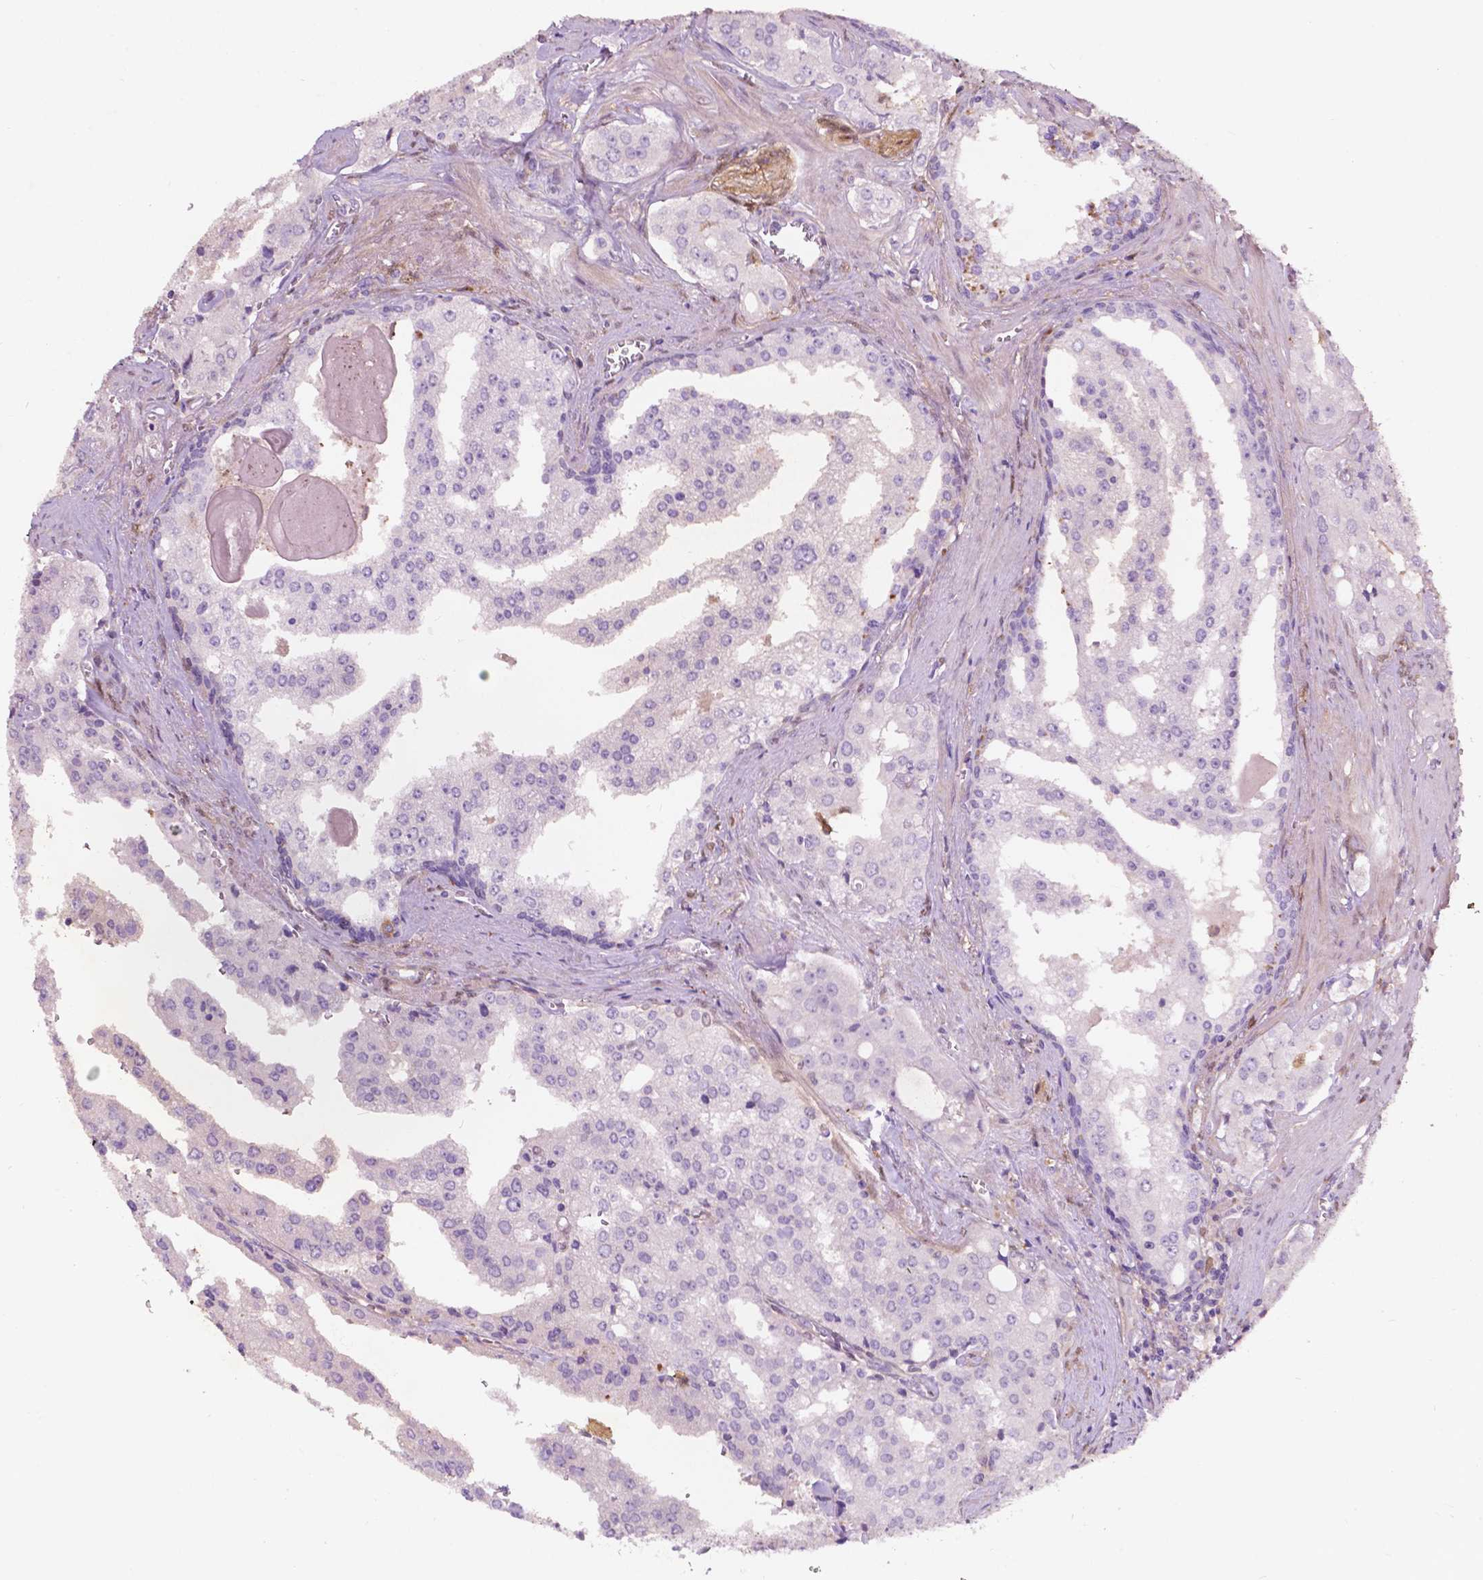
{"staining": {"intensity": "negative", "quantity": "none", "location": "none"}, "tissue": "prostate cancer", "cell_type": "Tumor cells", "image_type": "cancer", "snomed": [{"axis": "morphology", "description": "Adenocarcinoma, High grade"}, {"axis": "topography", "description": "Prostate"}], "caption": "High power microscopy micrograph of an IHC histopathology image of adenocarcinoma (high-grade) (prostate), revealing no significant positivity in tumor cells.", "gene": "GPR37", "patient": {"sex": "male", "age": 68}}